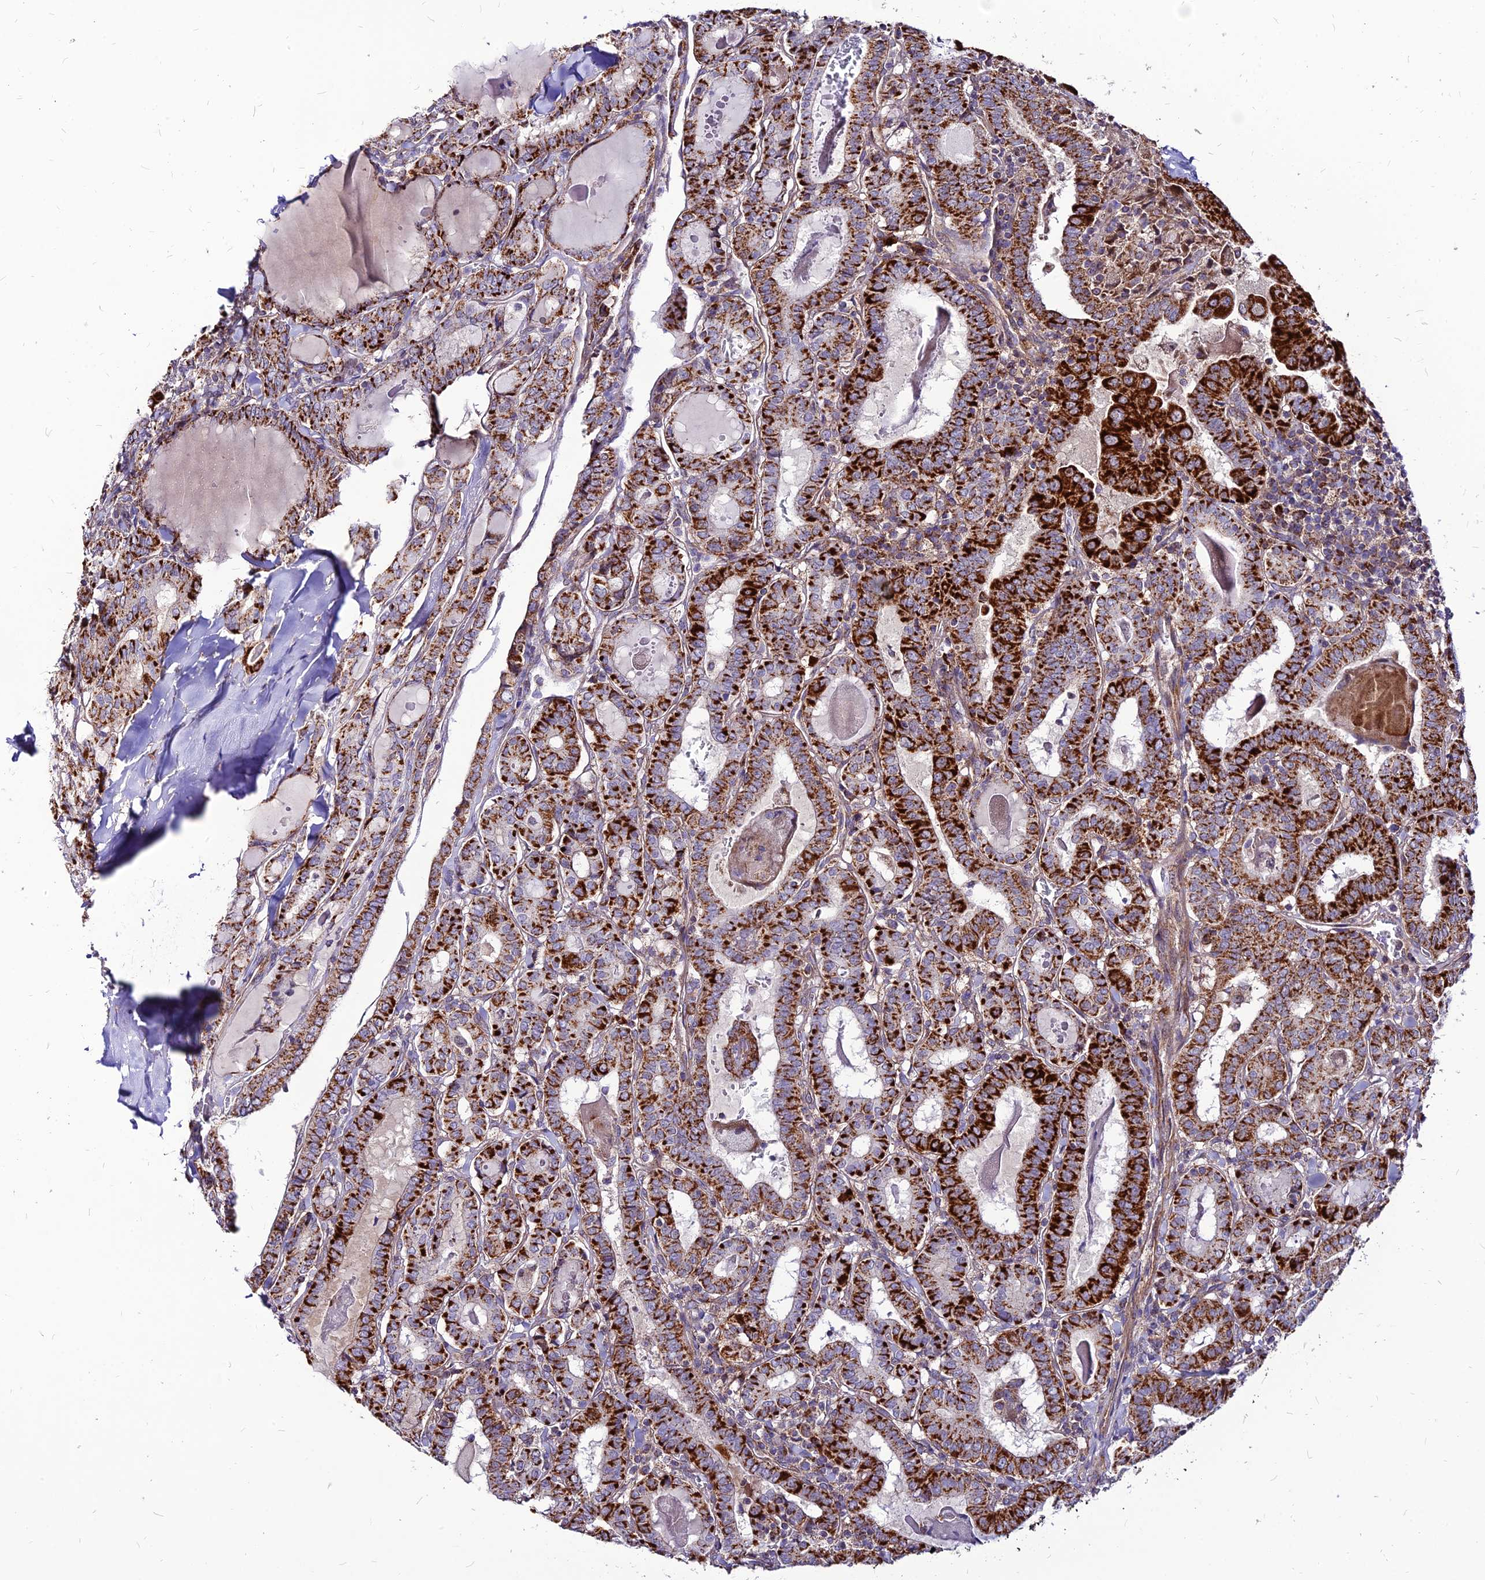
{"staining": {"intensity": "strong", "quantity": ">75%", "location": "cytoplasmic/membranous"}, "tissue": "thyroid cancer", "cell_type": "Tumor cells", "image_type": "cancer", "snomed": [{"axis": "morphology", "description": "Papillary adenocarcinoma, NOS"}, {"axis": "topography", "description": "Thyroid gland"}], "caption": "Papillary adenocarcinoma (thyroid) stained with IHC displays strong cytoplasmic/membranous expression in about >75% of tumor cells. (DAB = brown stain, brightfield microscopy at high magnification).", "gene": "ECI1", "patient": {"sex": "female", "age": 72}}